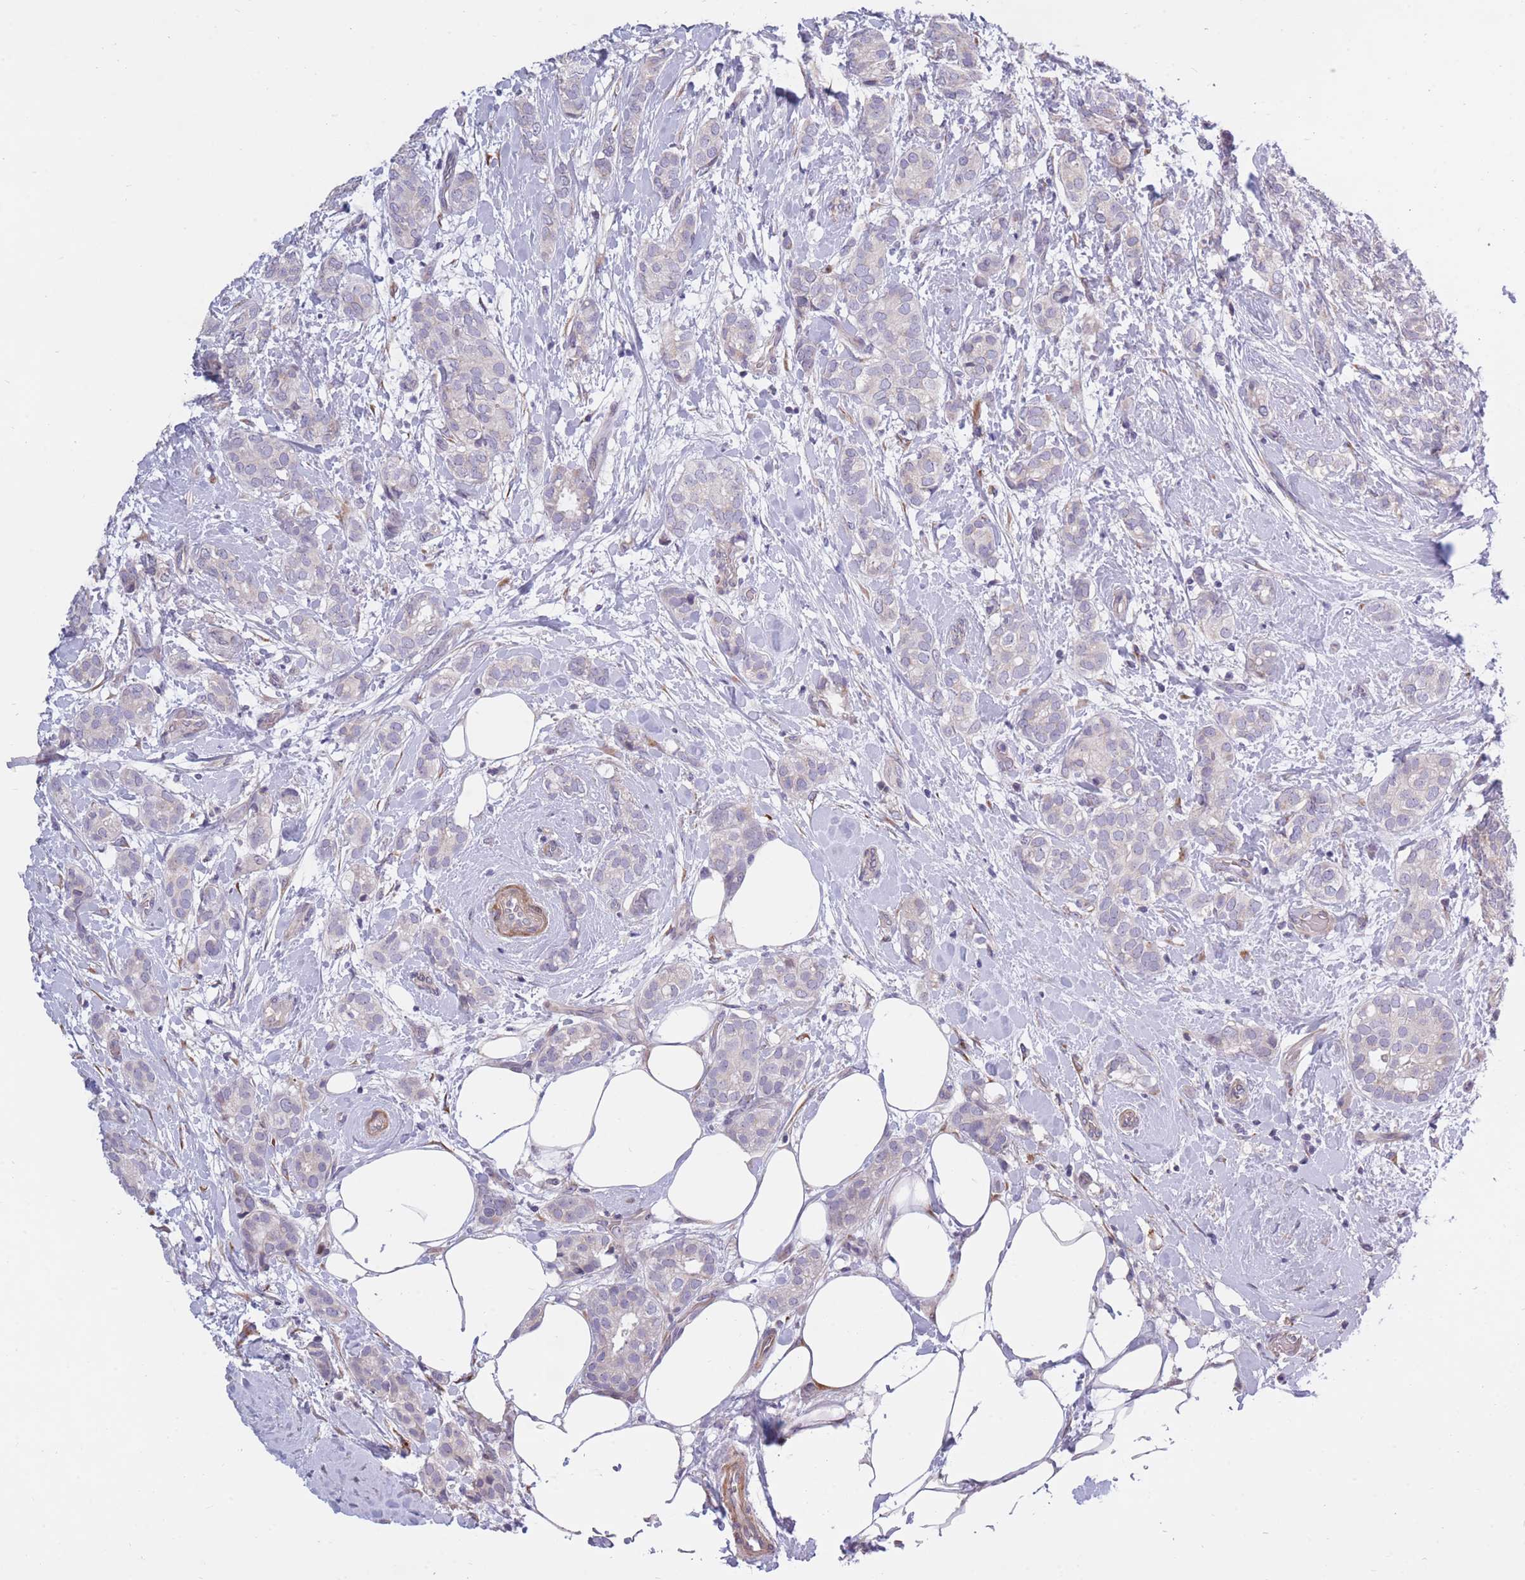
{"staining": {"intensity": "negative", "quantity": "none", "location": "none"}, "tissue": "breast cancer", "cell_type": "Tumor cells", "image_type": "cancer", "snomed": [{"axis": "morphology", "description": "Duct carcinoma"}, {"axis": "topography", "description": "Breast"}], "caption": "High magnification brightfield microscopy of invasive ductal carcinoma (breast) stained with DAB (brown) and counterstained with hematoxylin (blue): tumor cells show no significant positivity.", "gene": "CCNQ", "patient": {"sex": "female", "age": 73}}